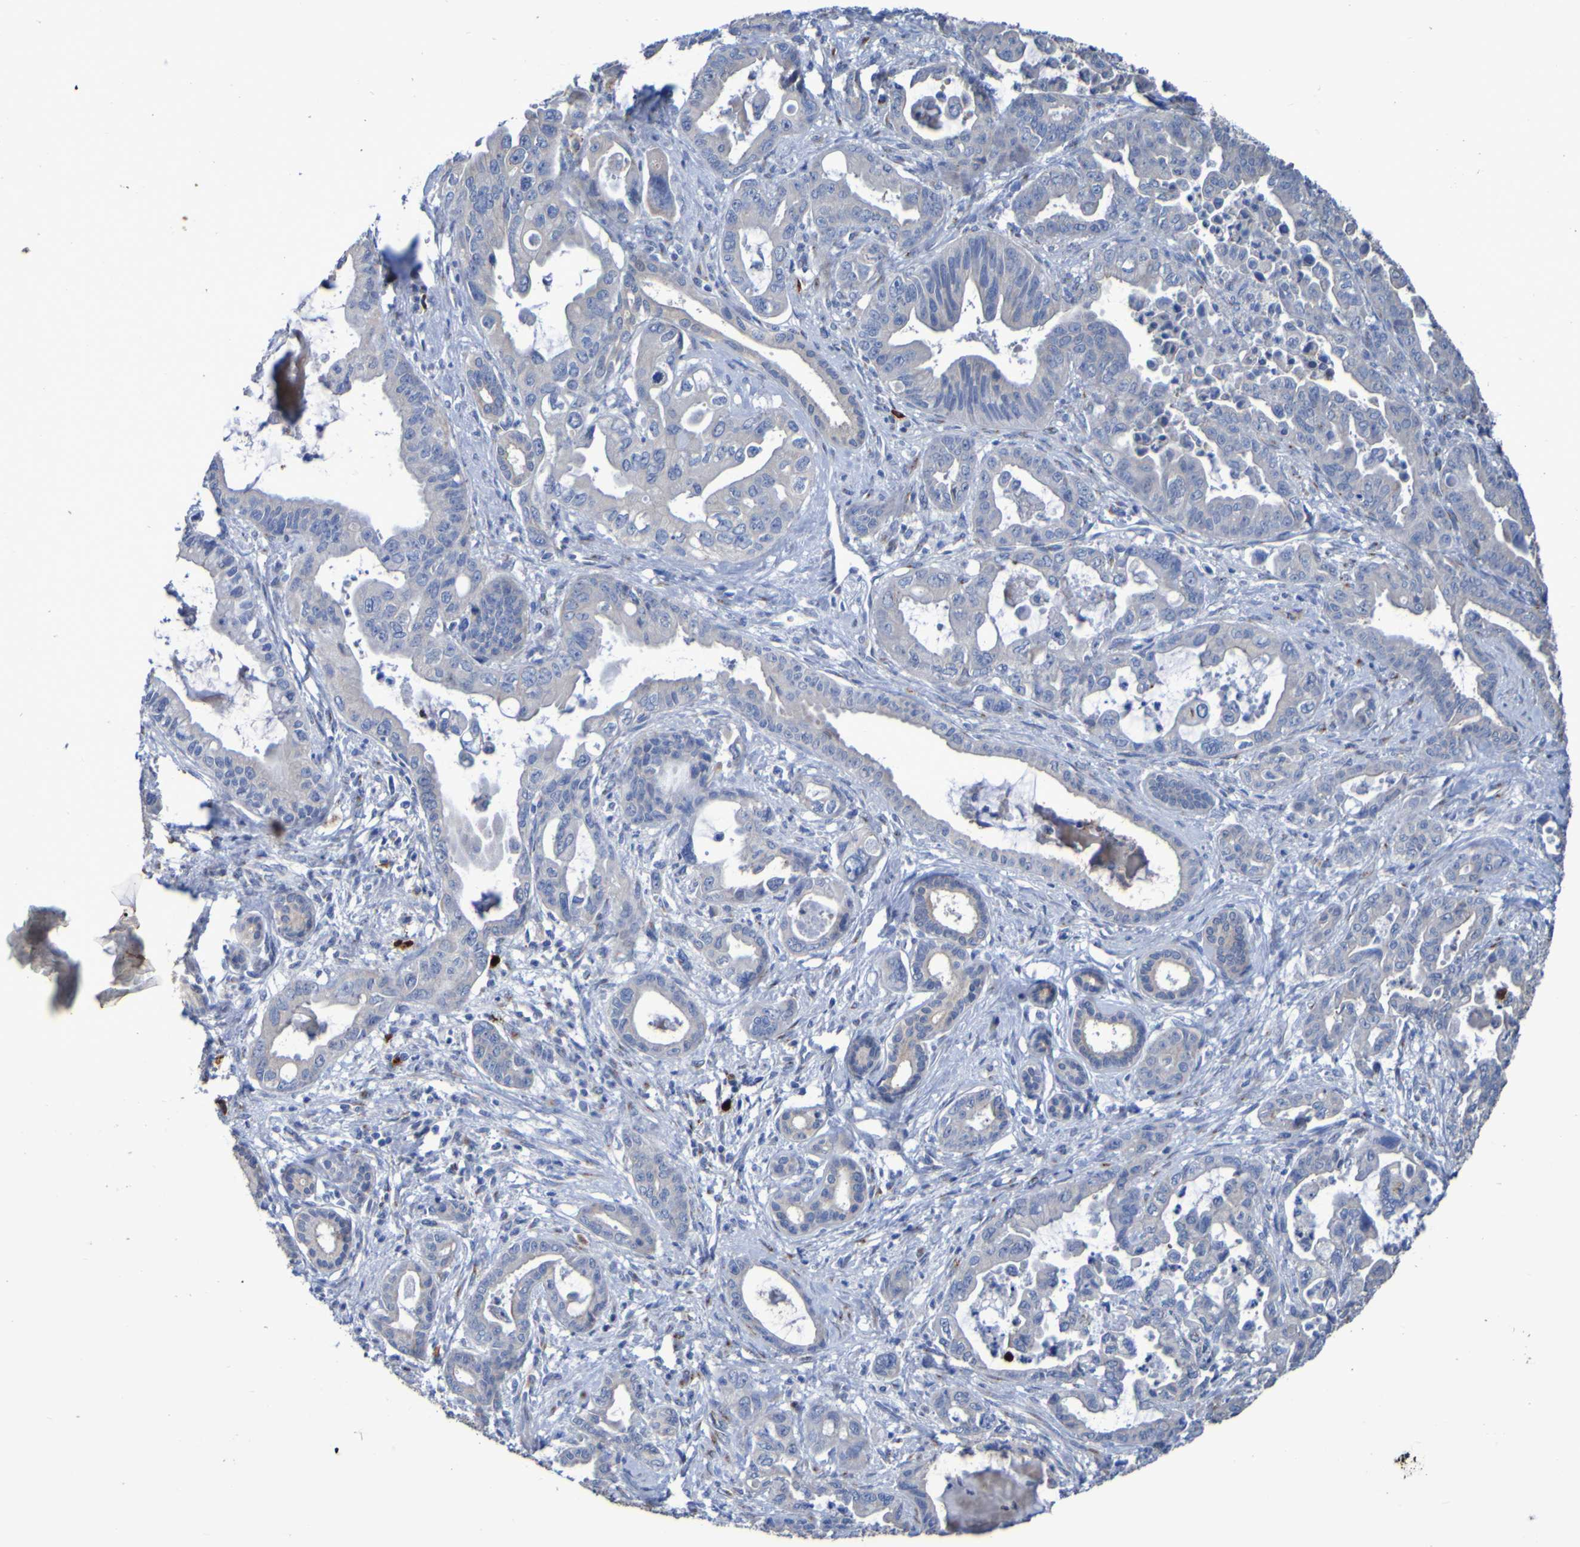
{"staining": {"intensity": "weak", "quantity": "<25%", "location": "cytoplasmic/membranous"}, "tissue": "pancreatic cancer", "cell_type": "Tumor cells", "image_type": "cancer", "snomed": [{"axis": "morphology", "description": "Adenocarcinoma, NOS"}, {"axis": "topography", "description": "Pancreas"}], "caption": "Pancreatic cancer (adenocarcinoma) was stained to show a protein in brown. There is no significant positivity in tumor cells.", "gene": "C11orf24", "patient": {"sex": "male", "age": 70}}